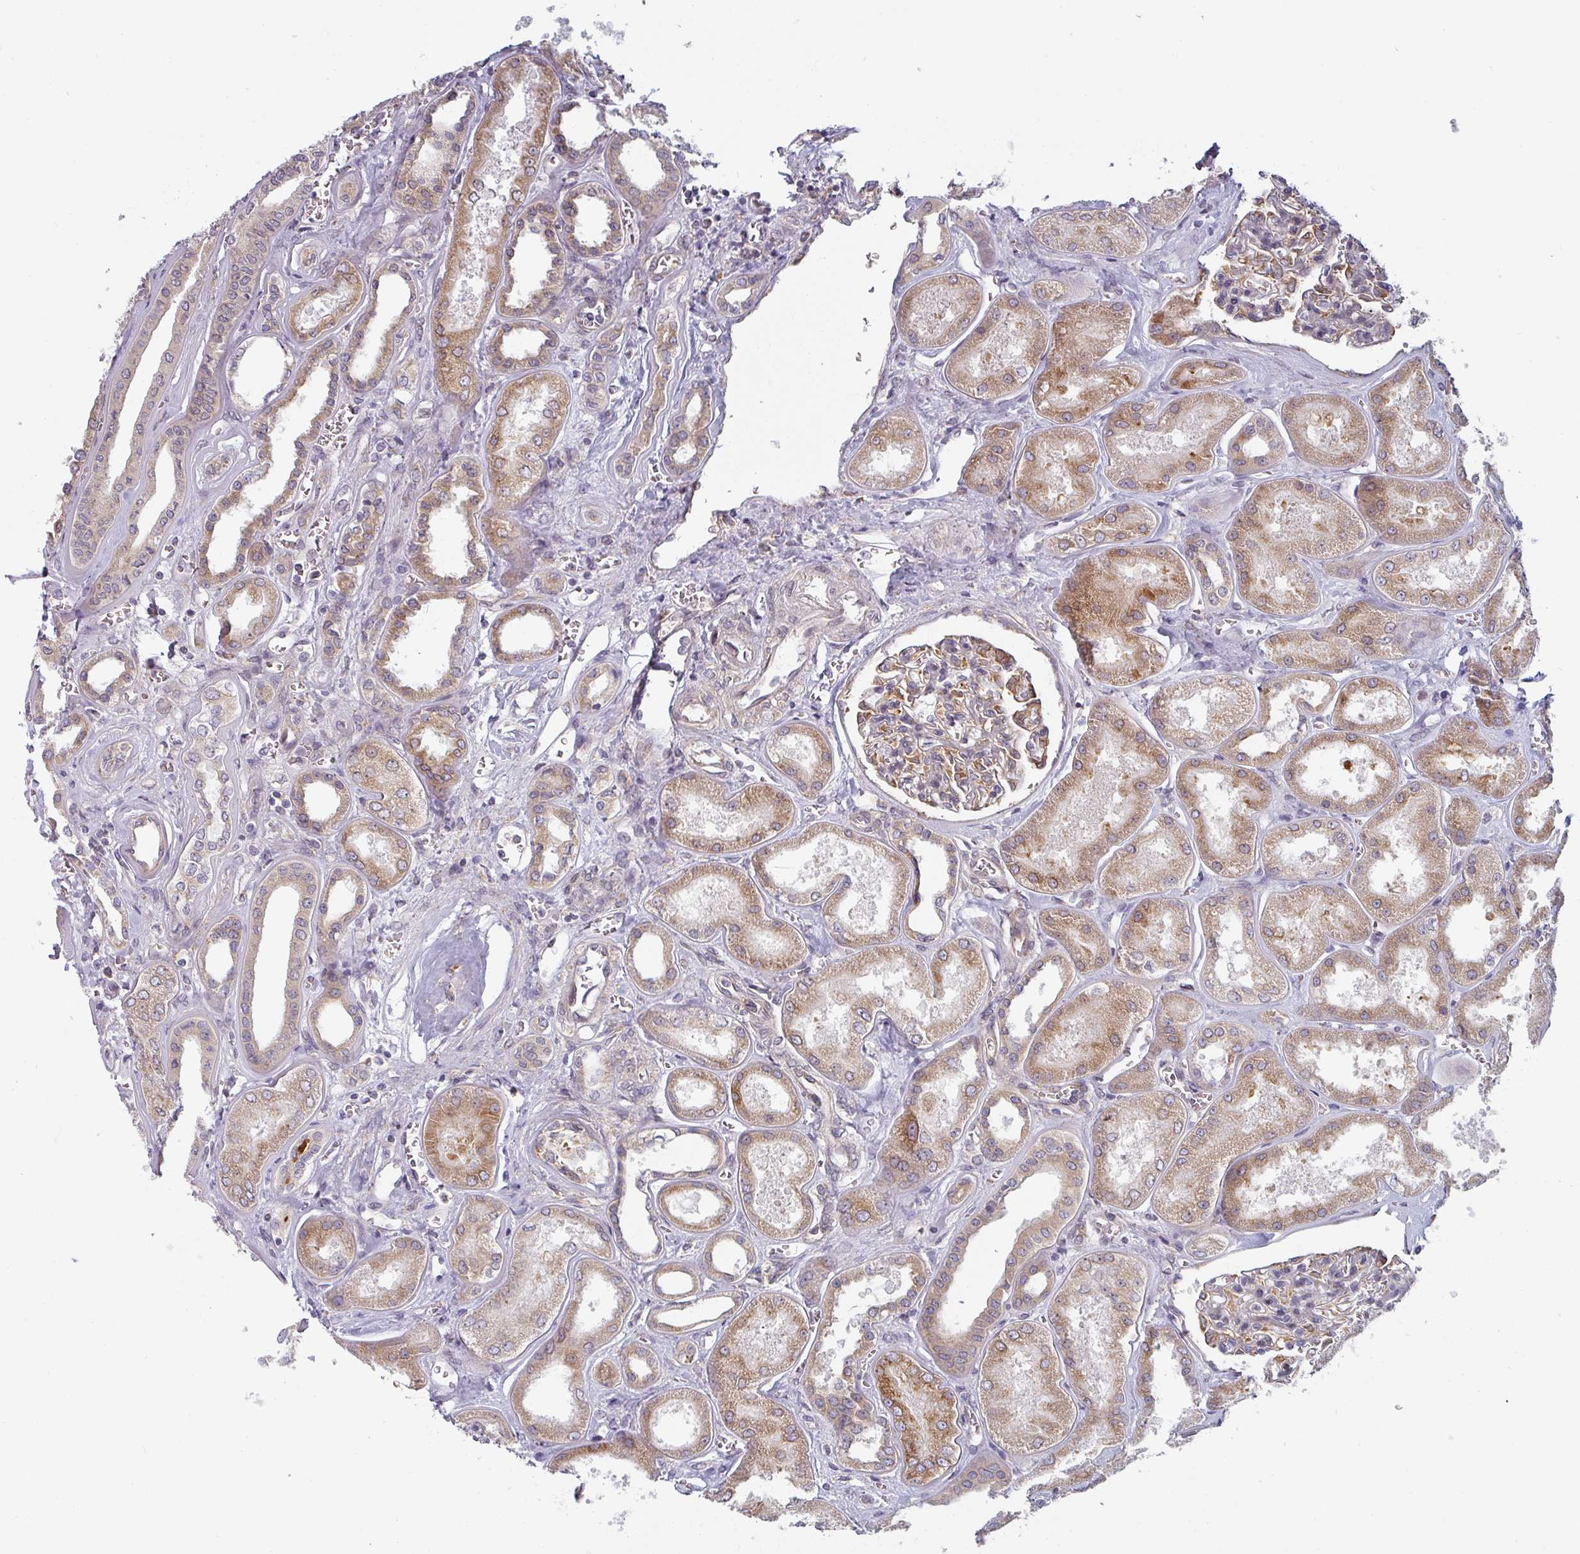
{"staining": {"intensity": "weak", "quantity": "25%-75%", "location": "cytoplasmic/membranous"}, "tissue": "kidney", "cell_type": "Cells in glomeruli", "image_type": "normal", "snomed": [{"axis": "morphology", "description": "Normal tissue, NOS"}, {"axis": "morphology", "description": "Adenocarcinoma, NOS"}, {"axis": "topography", "description": "Kidney"}], "caption": "A low amount of weak cytoplasmic/membranous positivity is present in about 25%-75% of cells in glomeruli in unremarkable kidney. The staining is performed using DAB brown chromogen to label protein expression. The nuclei are counter-stained blue using hematoxylin.", "gene": "TAPT1", "patient": {"sex": "female", "age": 68}}